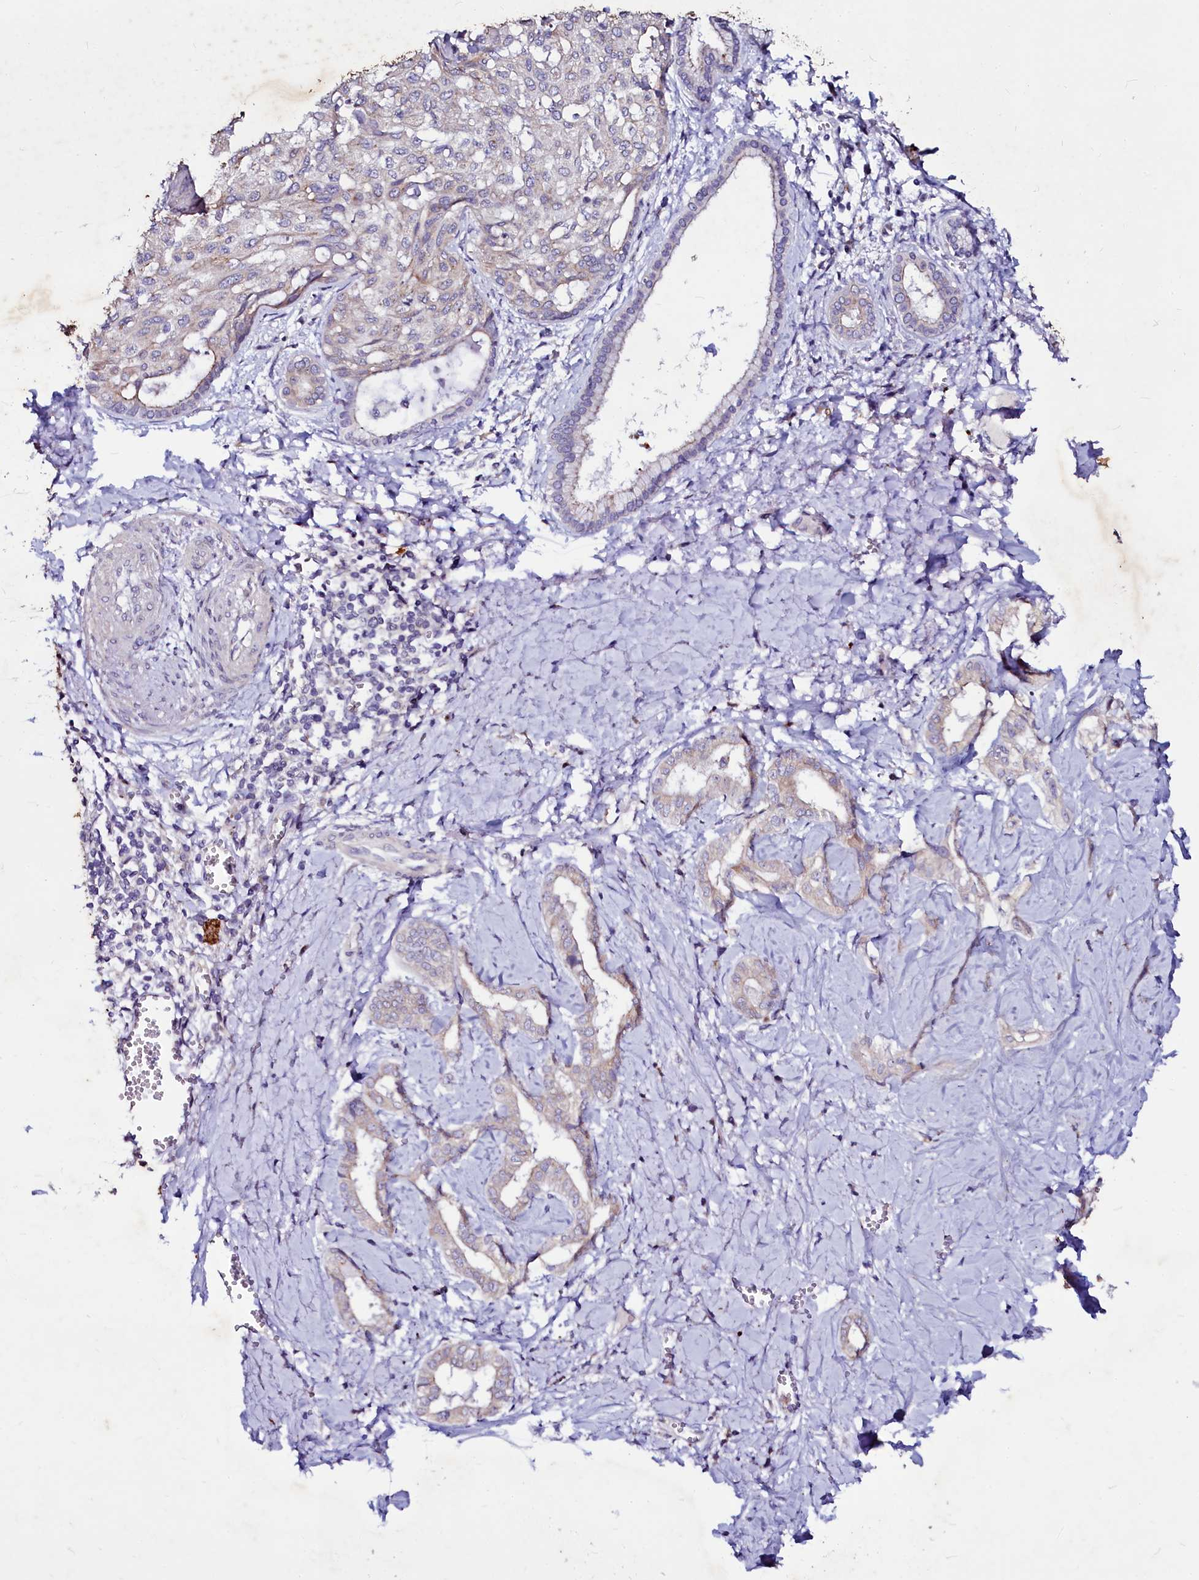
{"staining": {"intensity": "weak", "quantity": "<25%", "location": "cytoplasmic/membranous"}, "tissue": "liver cancer", "cell_type": "Tumor cells", "image_type": "cancer", "snomed": [{"axis": "morphology", "description": "Cholangiocarcinoma"}, {"axis": "topography", "description": "Liver"}], "caption": "DAB (3,3'-diaminobenzidine) immunohistochemical staining of human liver cancer reveals no significant expression in tumor cells.", "gene": "SELENOT", "patient": {"sex": "female", "age": 77}}